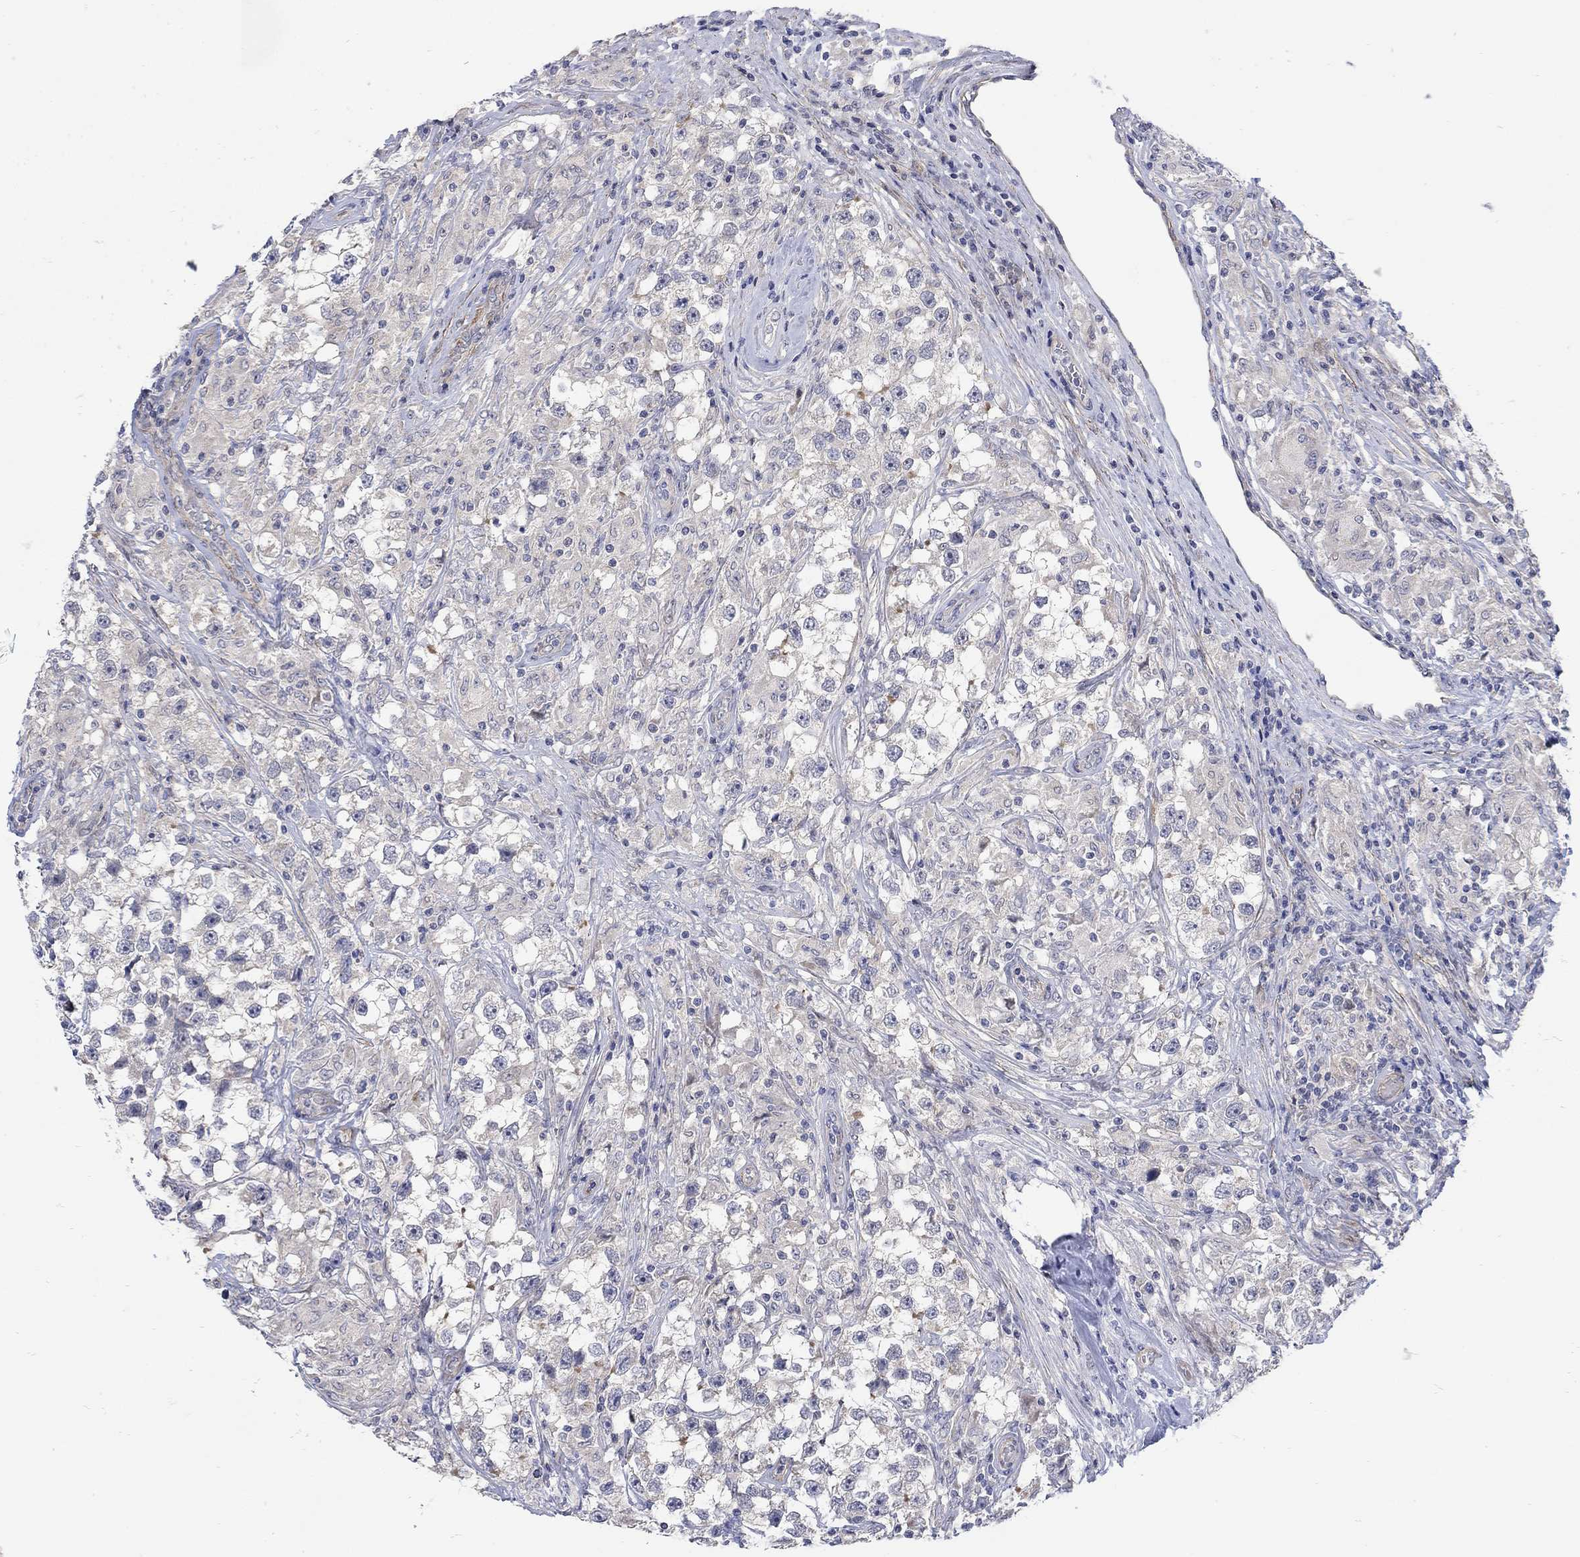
{"staining": {"intensity": "weak", "quantity": "<25%", "location": "cytoplasmic/membranous"}, "tissue": "testis cancer", "cell_type": "Tumor cells", "image_type": "cancer", "snomed": [{"axis": "morphology", "description": "Seminoma, NOS"}, {"axis": "topography", "description": "Testis"}], "caption": "Image shows no significant protein expression in tumor cells of testis seminoma.", "gene": "SCN7A", "patient": {"sex": "male", "age": 46}}